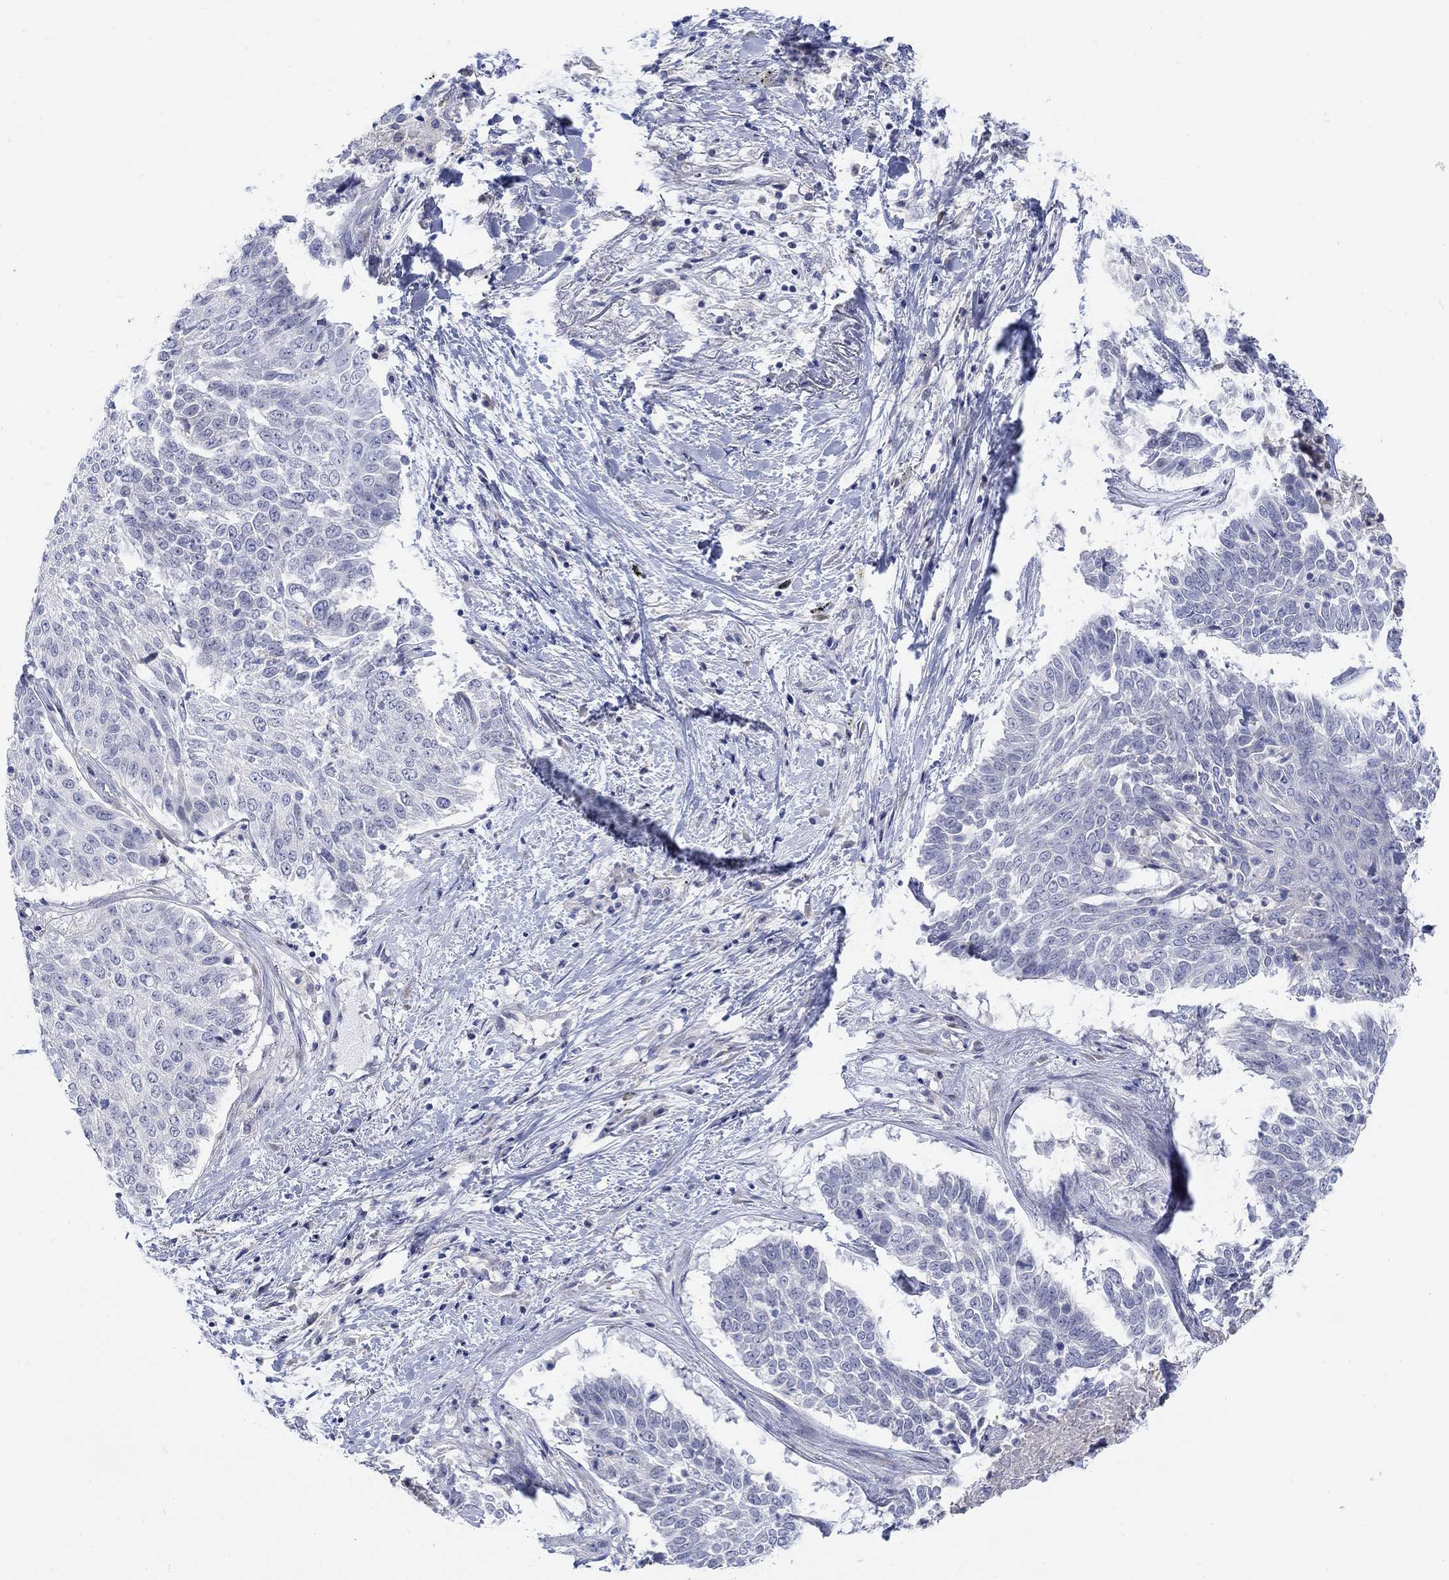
{"staining": {"intensity": "negative", "quantity": "none", "location": "none"}, "tissue": "lung cancer", "cell_type": "Tumor cells", "image_type": "cancer", "snomed": [{"axis": "morphology", "description": "Squamous cell carcinoma, NOS"}, {"axis": "topography", "description": "Lung"}], "caption": "Tumor cells show no significant protein staining in squamous cell carcinoma (lung). (IHC, brightfield microscopy, high magnification).", "gene": "KRT222", "patient": {"sex": "male", "age": 64}}